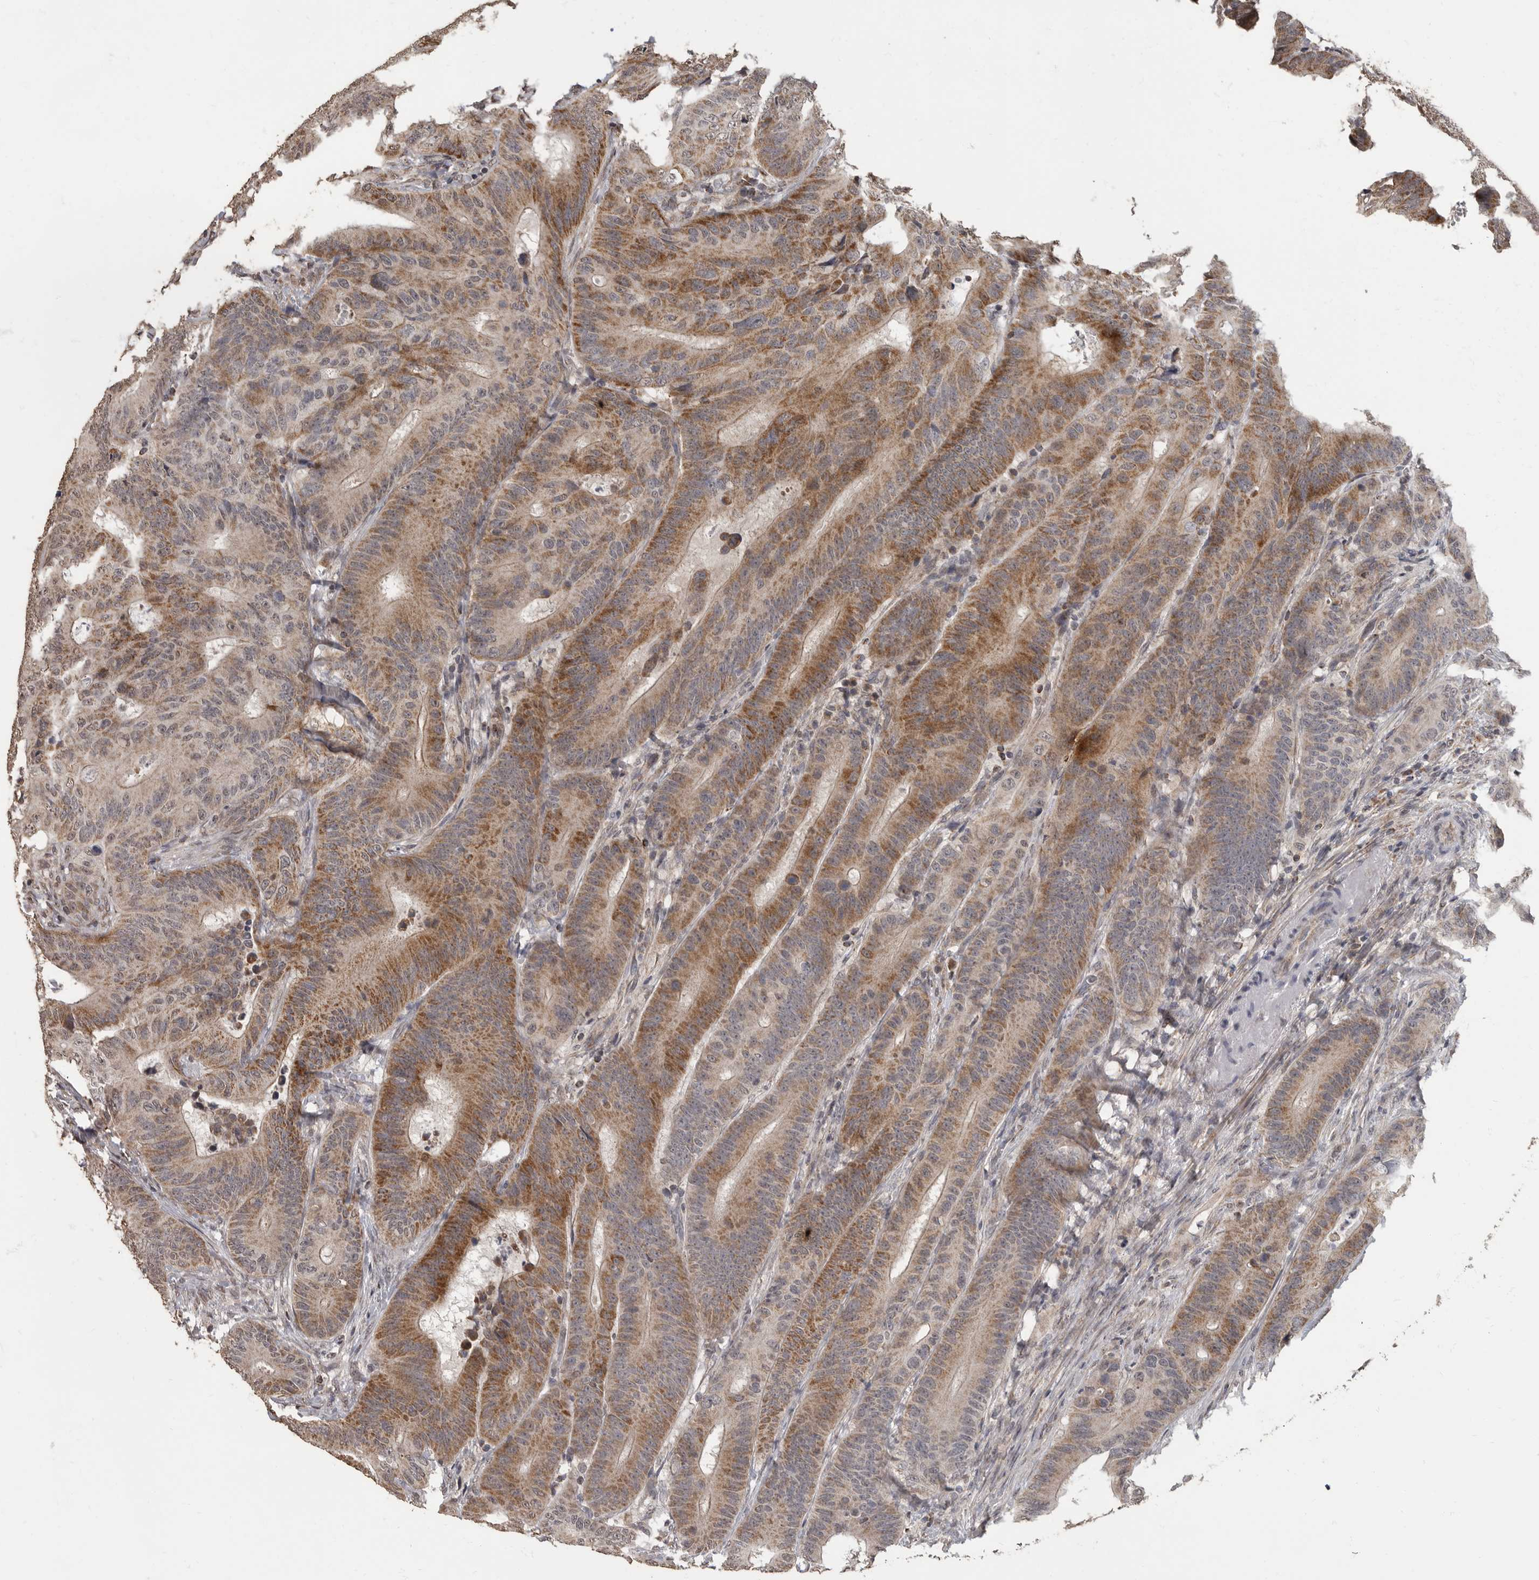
{"staining": {"intensity": "moderate", "quantity": "25%-75%", "location": "cytoplasmic/membranous"}, "tissue": "colorectal cancer", "cell_type": "Tumor cells", "image_type": "cancer", "snomed": [{"axis": "morphology", "description": "Adenocarcinoma, NOS"}, {"axis": "topography", "description": "Colon"}], "caption": "Colorectal cancer stained for a protein (brown) exhibits moderate cytoplasmic/membranous positive staining in approximately 25%-75% of tumor cells.", "gene": "MAFG", "patient": {"sex": "male", "age": 83}}